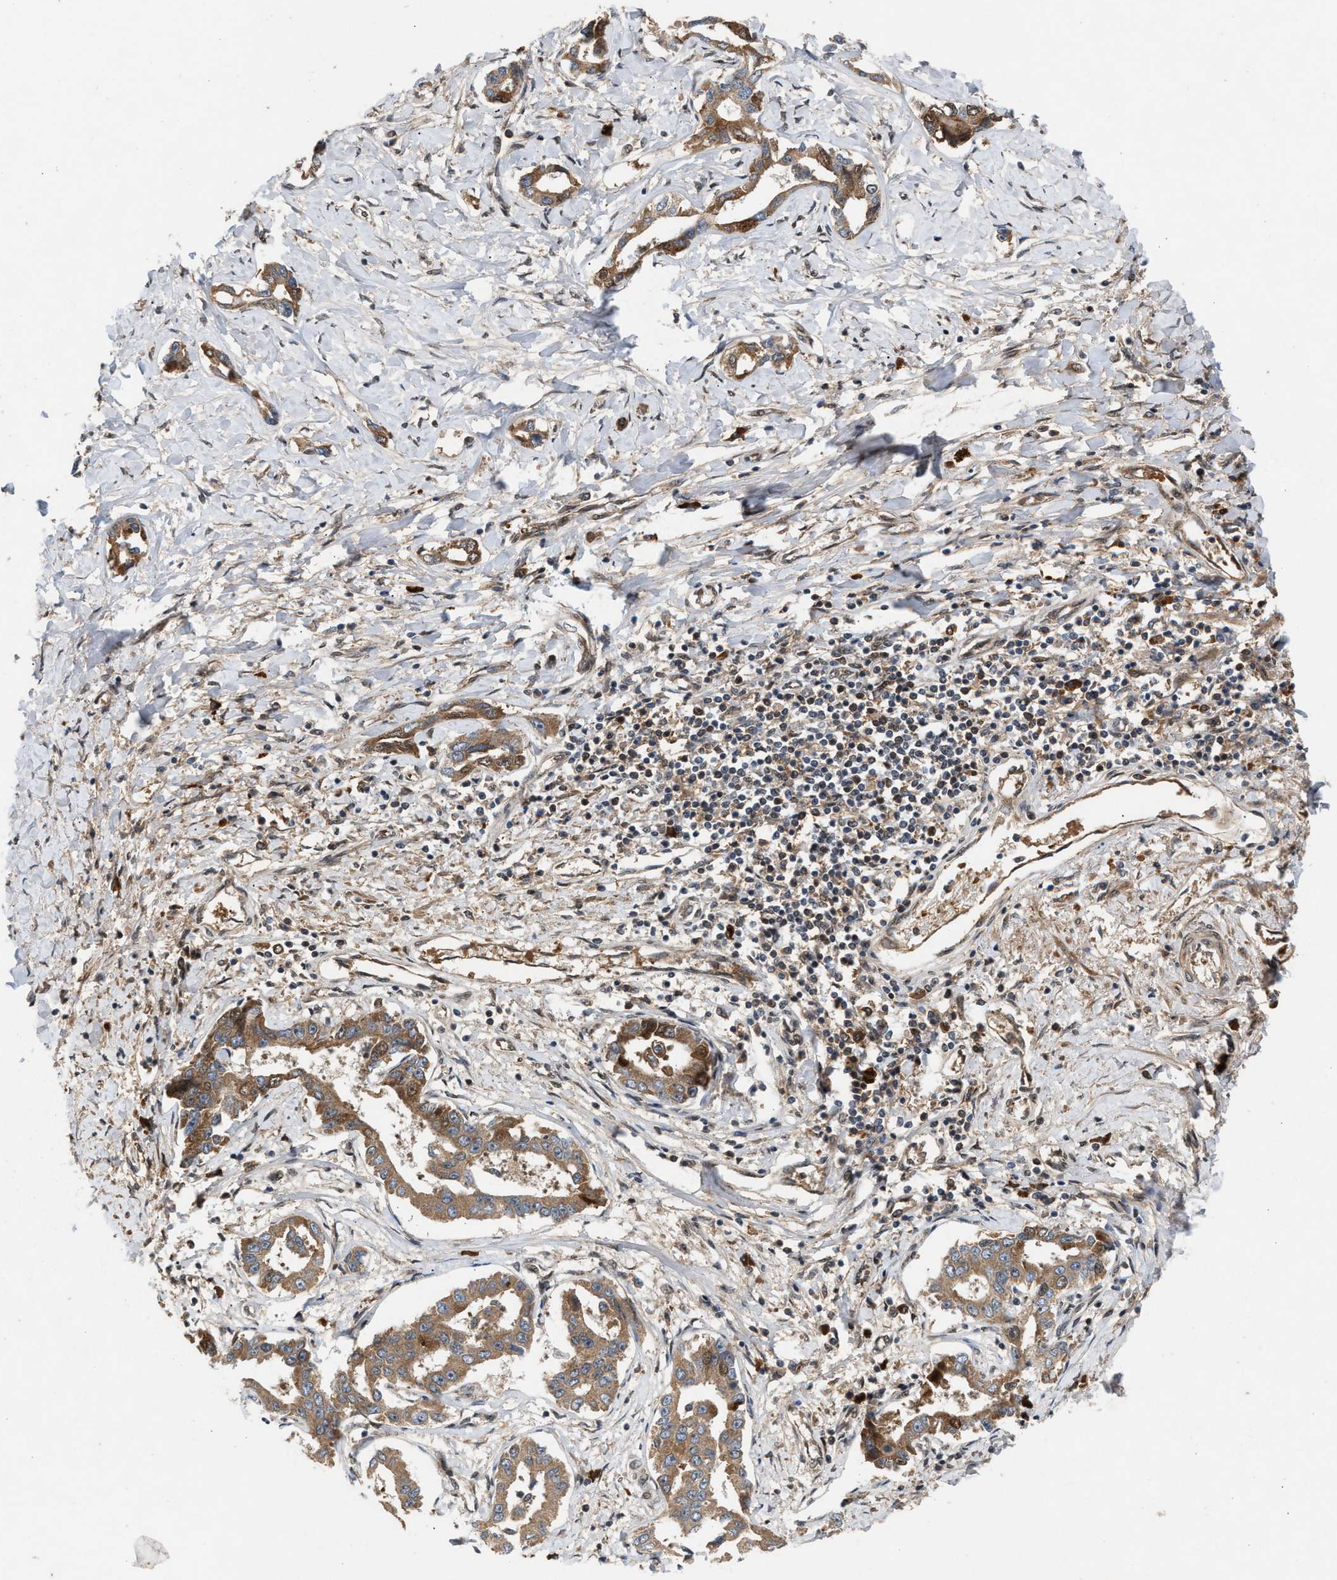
{"staining": {"intensity": "moderate", "quantity": ">75%", "location": "cytoplasmic/membranous,nuclear"}, "tissue": "liver cancer", "cell_type": "Tumor cells", "image_type": "cancer", "snomed": [{"axis": "morphology", "description": "Cholangiocarcinoma"}, {"axis": "topography", "description": "Liver"}], "caption": "This is a histology image of immunohistochemistry staining of liver cancer (cholangiocarcinoma), which shows moderate staining in the cytoplasmic/membranous and nuclear of tumor cells.", "gene": "RUSC2", "patient": {"sex": "male", "age": 59}}